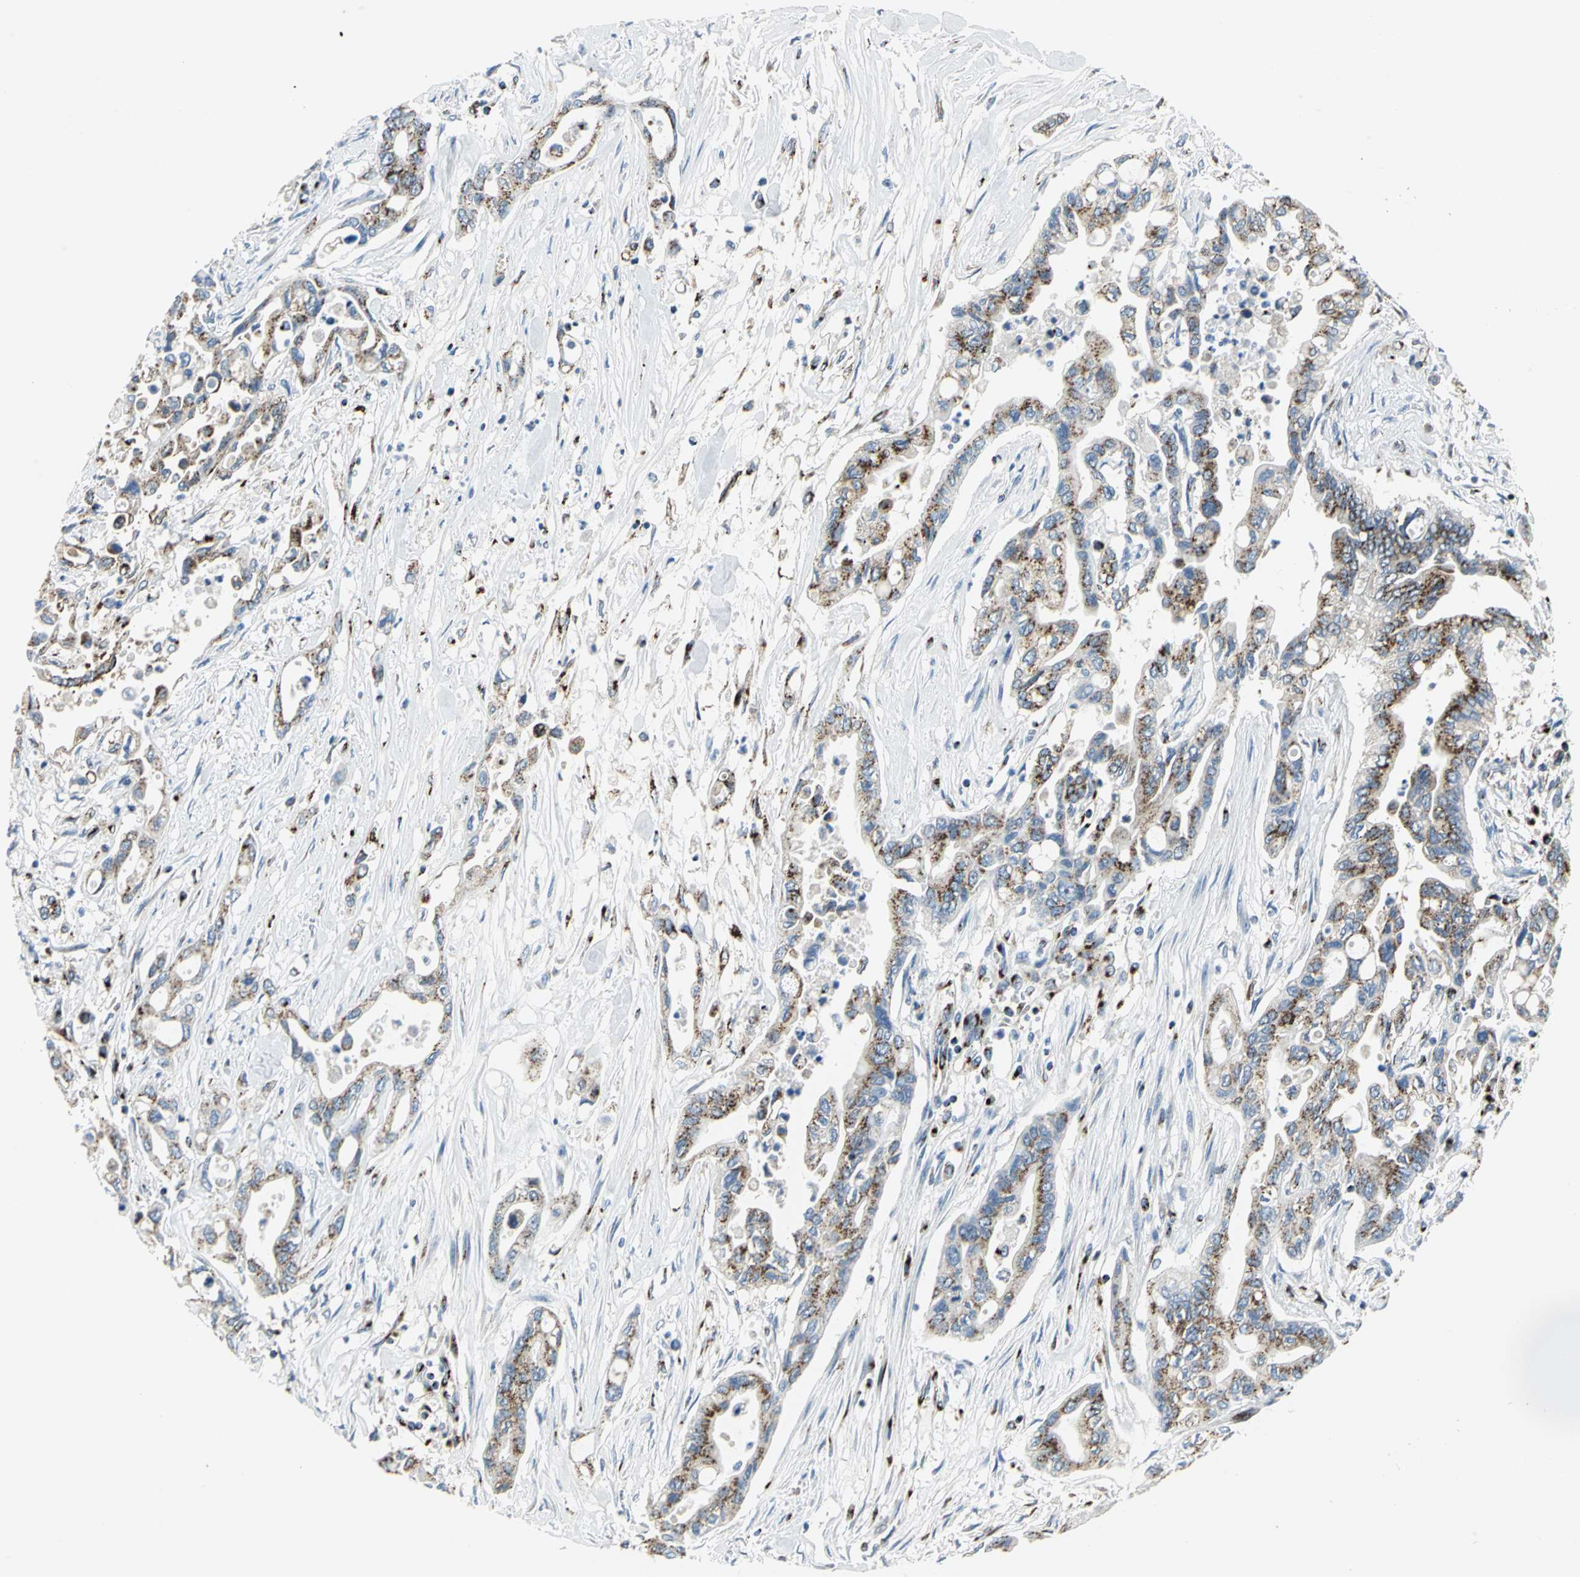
{"staining": {"intensity": "strong", "quantity": ">75%", "location": "cytoplasmic/membranous"}, "tissue": "pancreatic cancer", "cell_type": "Tumor cells", "image_type": "cancer", "snomed": [{"axis": "morphology", "description": "Adenocarcinoma, NOS"}, {"axis": "topography", "description": "Pancreas"}], "caption": "This photomicrograph displays pancreatic cancer (adenocarcinoma) stained with immunohistochemistry (IHC) to label a protein in brown. The cytoplasmic/membranous of tumor cells show strong positivity for the protein. Nuclei are counter-stained blue.", "gene": "GPR3", "patient": {"sex": "female", "age": 57}}